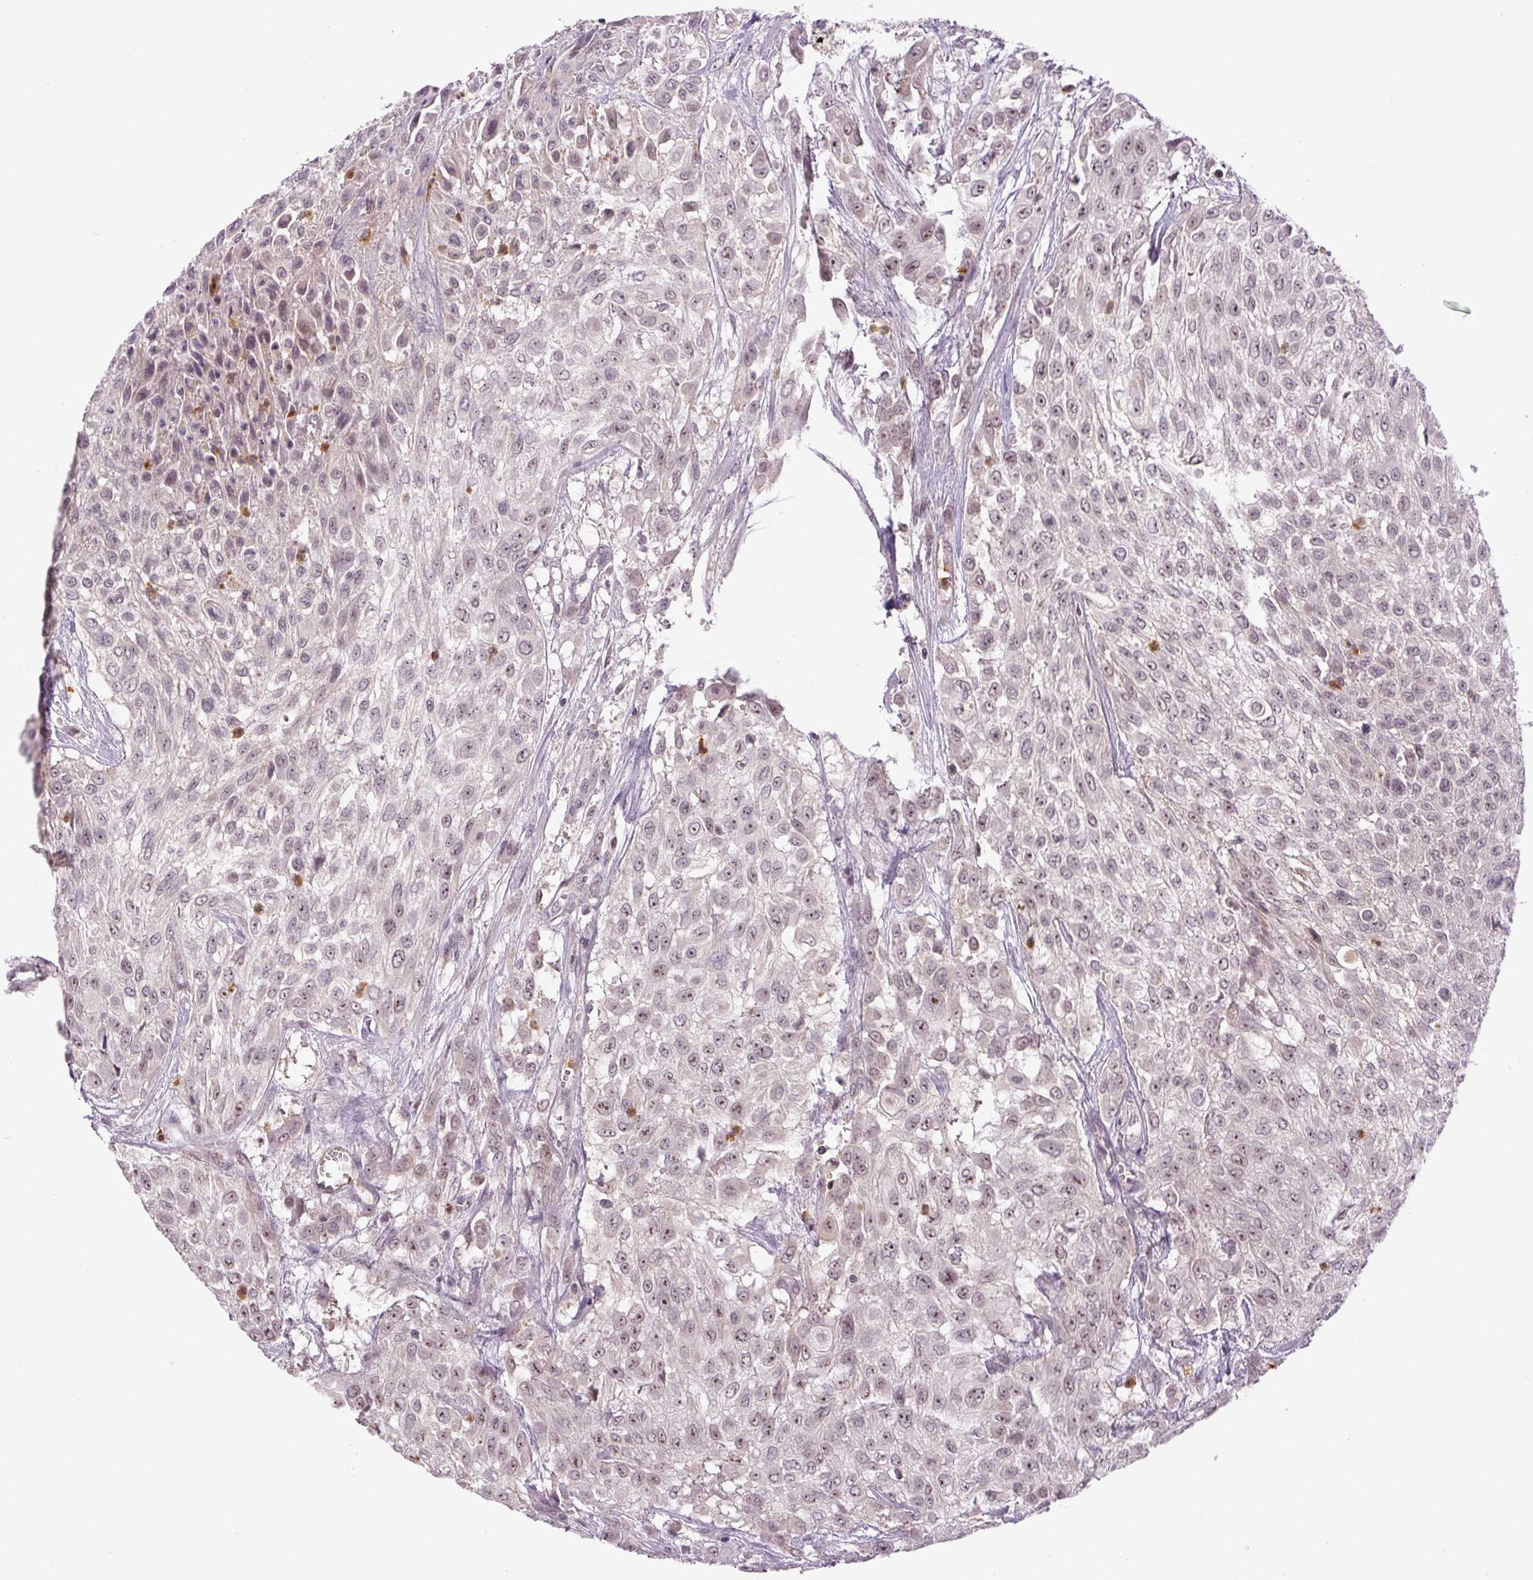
{"staining": {"intensity": "weak", "quantity": ">75%", "location": "nuclear"}, "tissue": "urothelial cancer", "cell_type": "Tumor cells", "image_type": "cancer", "snomed": [{"axis": "morphology", "description": "Urothelial carcinoma, High grade"}, {"axis": "topography", "description": "Urinary bladder"}], "caption": "IHC micrograph of human urothelial carcinoma (high-grade) stained for a protein (brown), which displays low levels of weak nuclear expression in approximately >75% of tumor cells.", "gene": "SGF29", "patient": {"sex": "male", "age": 57}}